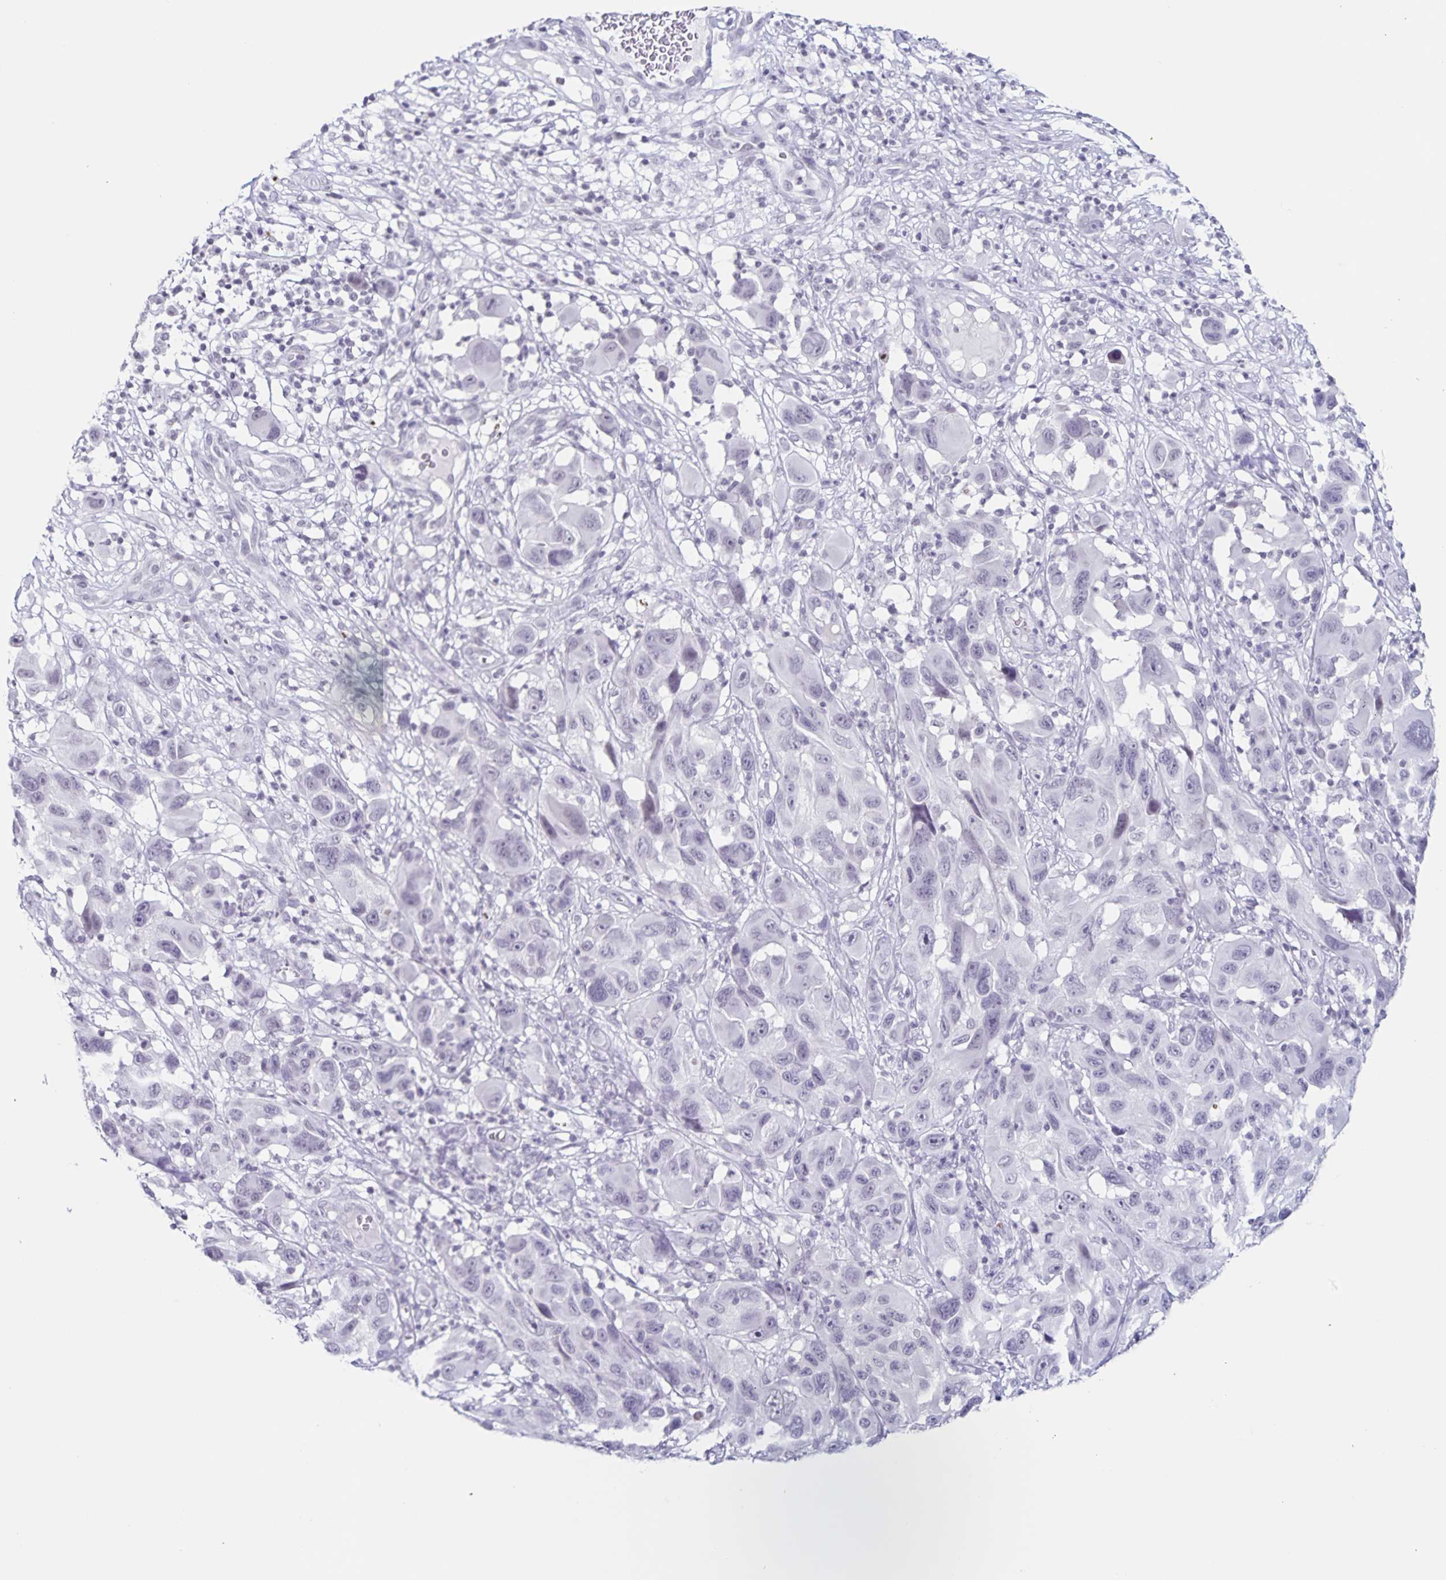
{"staining": {"intensity": "negative", "quantity": "none", "location": "none"}, "tissue": "melanoma", "cell_type": "Tumor cells", "image_type": "cancer", "snomed": [{"axis": "morphology", "description": "Malignant melanoma, NOS"}, {"axis": "topography", "description": "Skin"}], "caption": "Melanoma was stained to show a protein in brown. There is no significant expression in tumor cells.", "gene": "LCE6A", "patient": {"sex": "male", "age": 53}}